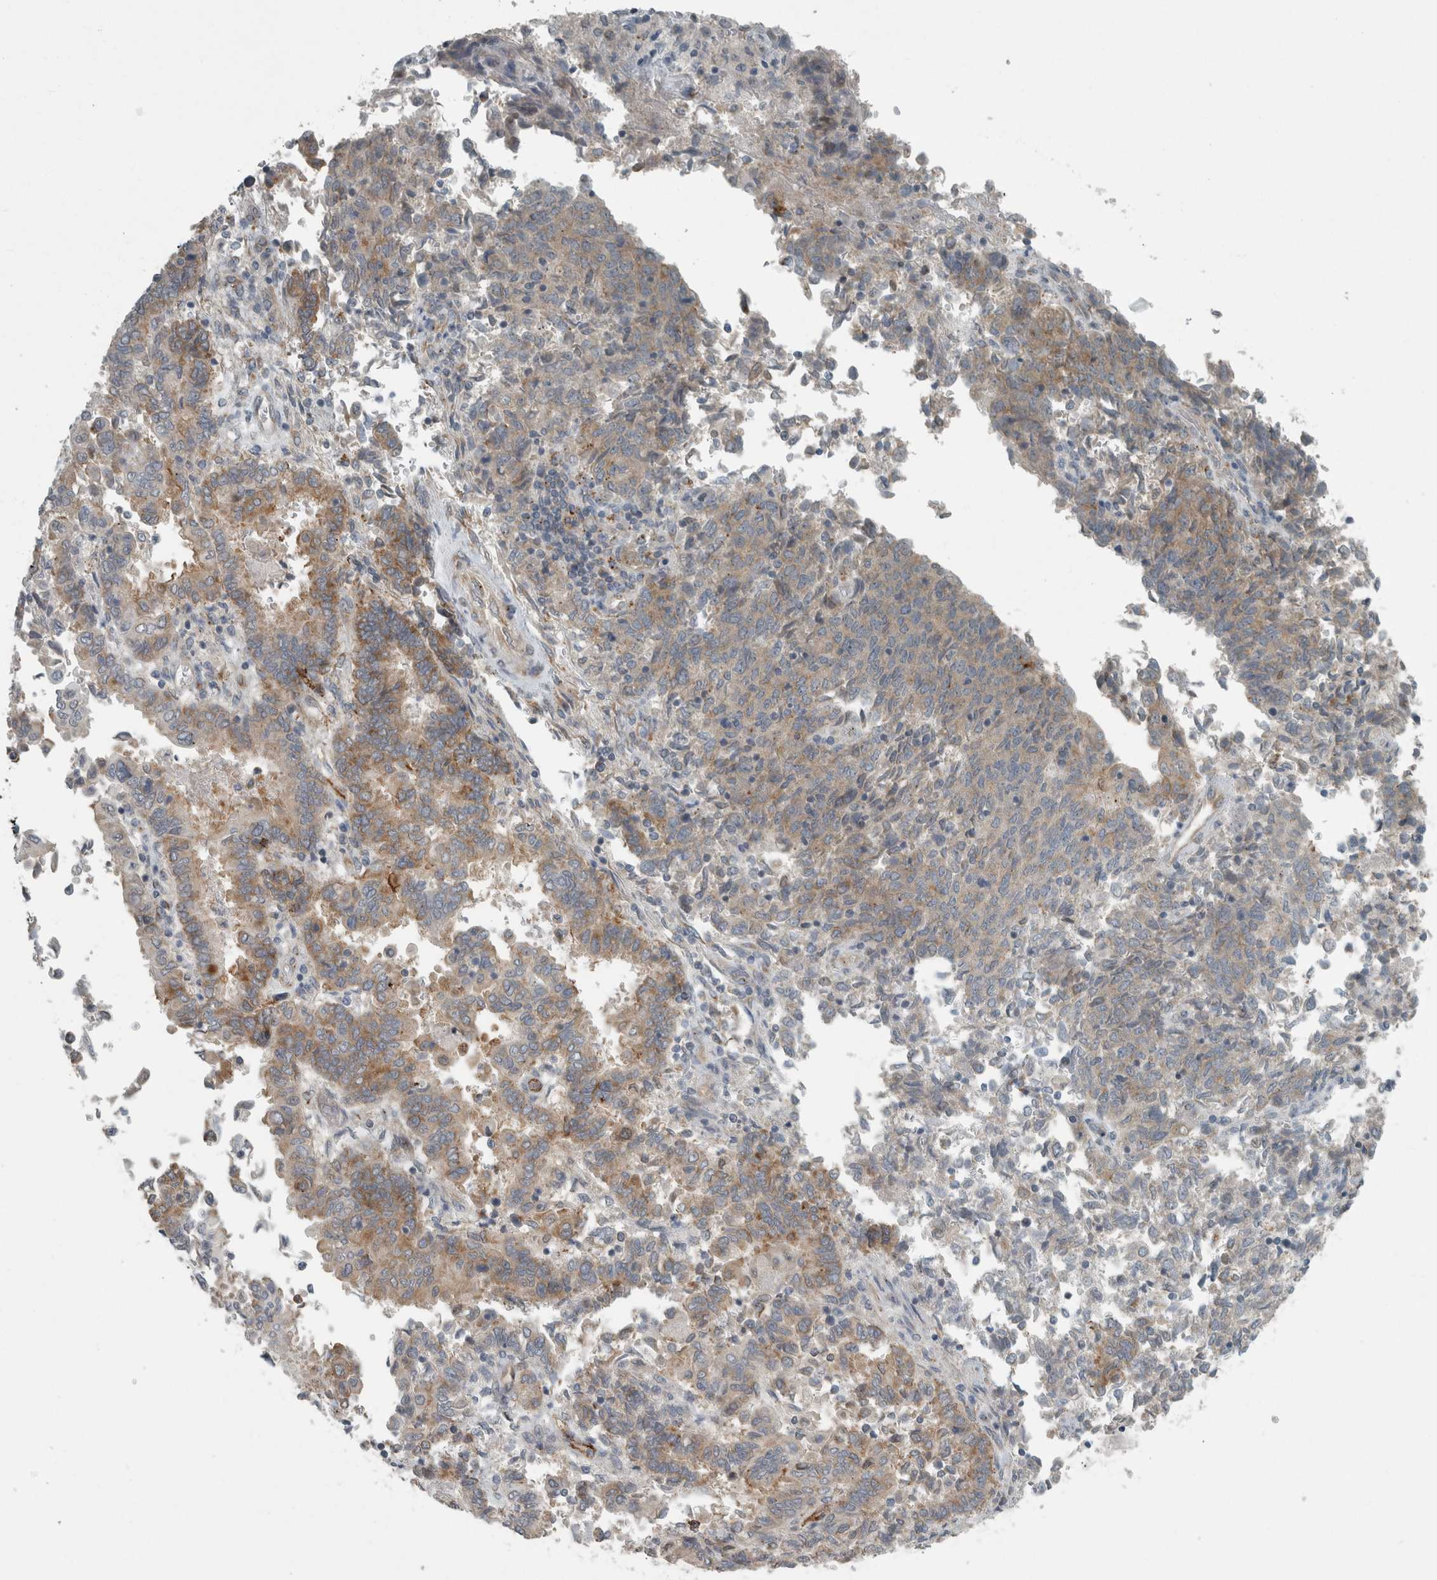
{"staining": {"intensity": "moderate", "quantity": "25%-75%", "location": "cytoplasmic/membranous"}, "tissue": "endometrial cancer", "cell_type": "Tumor cells", "image_type": "cancer", "snomed": [{"axis": "morphology", "description": "Adenocarcinoma, NOS"}, {"axis": "topography", "description": "Endometrium"}], "caption": "Protein expression by immunohistochemistry (IHC) demonstrates moderate cytoplasmic/membranous staining in approximately 25%-75% of tumor cells in adenocarcinoma (endometrial).", "gene": "KIF1C", "patient": {"sex": "female", "age": 80}}